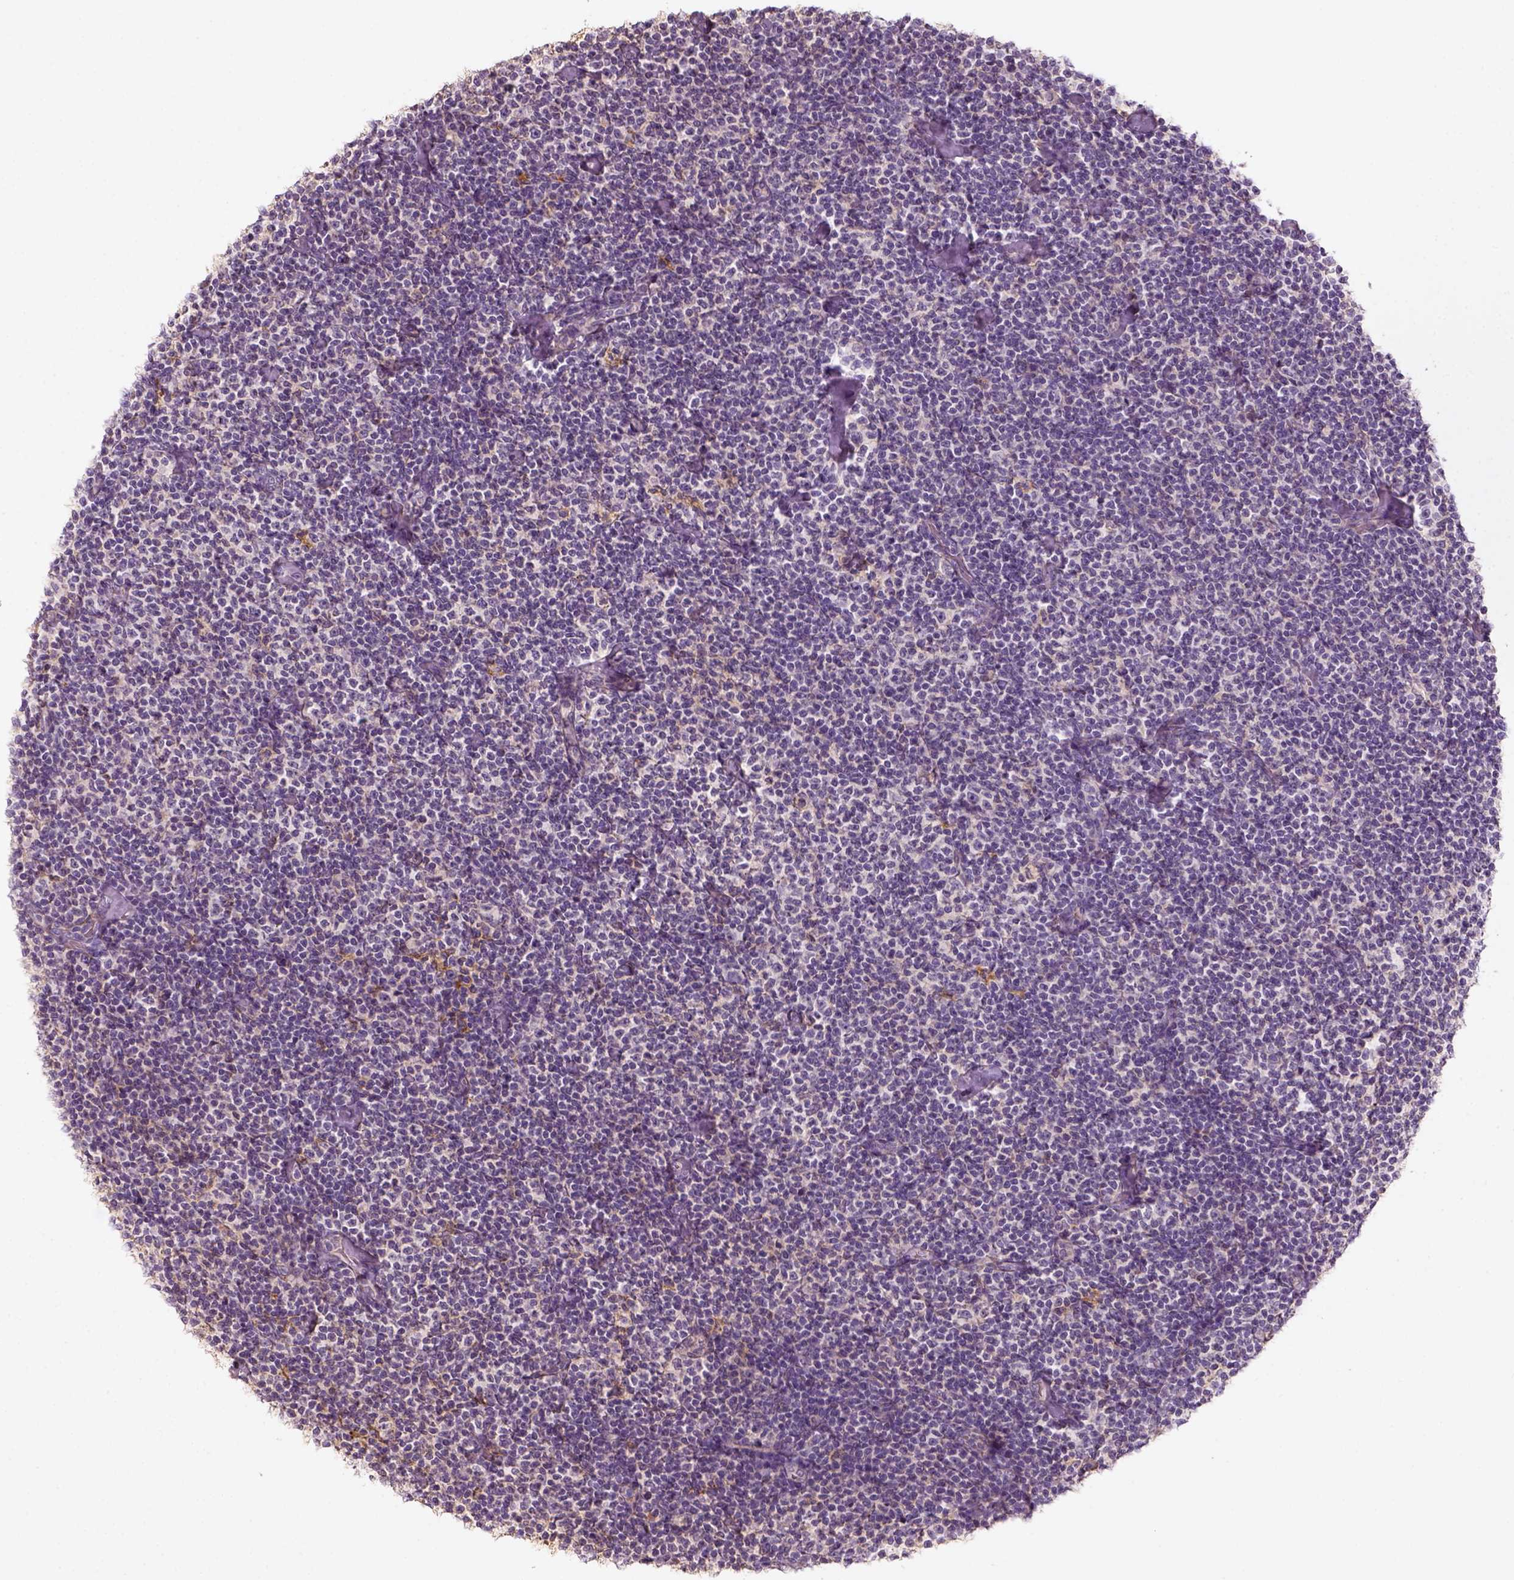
{"staining": {"intensity": "weak", "quantity": "<25%", "location": "cytoplasmic/membranous"}, "tissue": "lymphoma", "cell_type": "Tumor cells", "image_type": "cancer", "snomed": [{"axis": "morphology", "description": "Malignant lymphoma, non-Hodgkin's type, Low grade"}, {"axis": "topography", "description": "Lymph node"}], "caption": "Image shows no significant protein expression in tumor cells of lymphoma.", "gene": "AQP9", "patient": {"sex": "male", "age": 81}}